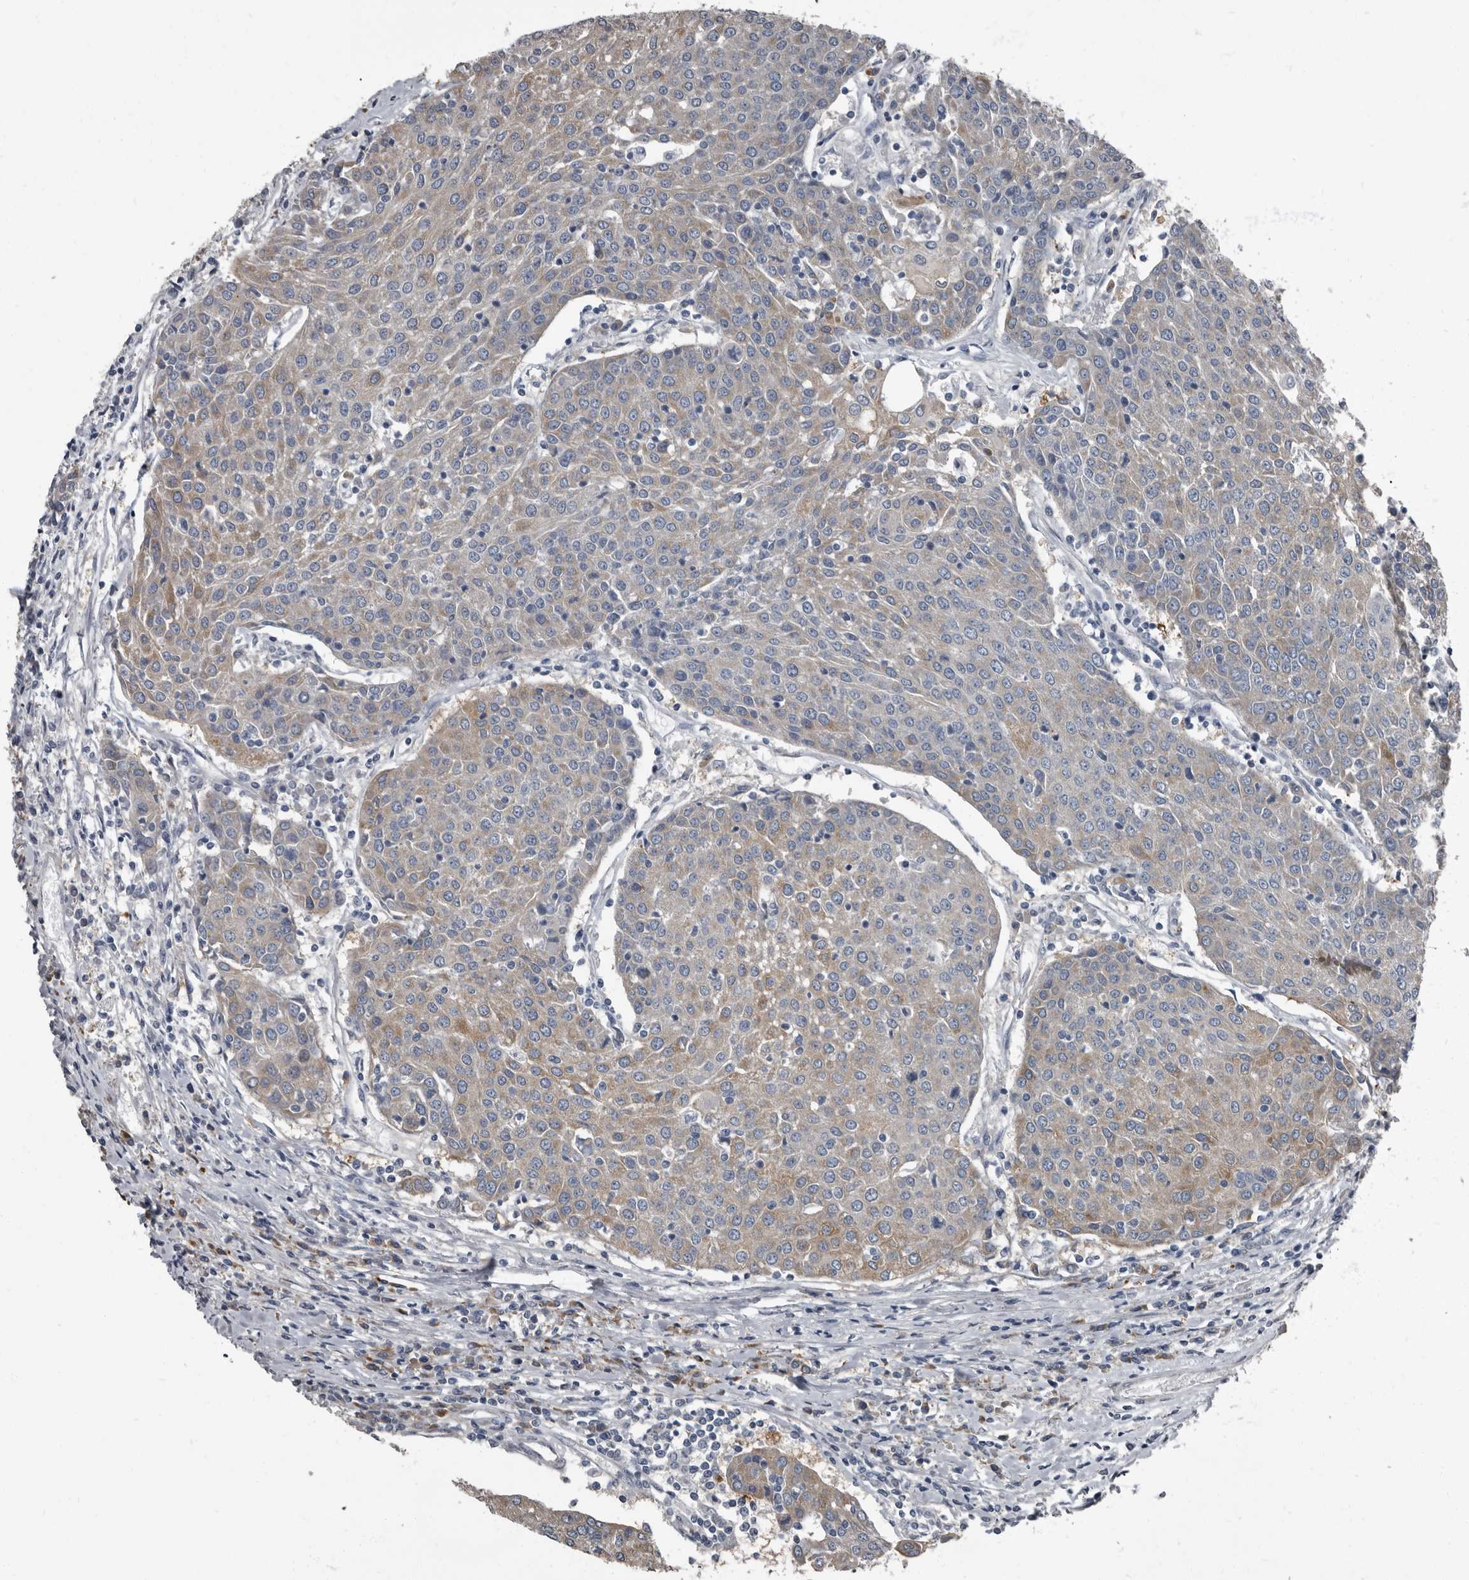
{"staining": {"intensity": "moderate", "quantity": "<25%", "location": "cytoplasmic/membranous"}, "tissue": "urothelial cancer", "cell_type": "Tumor cells", "image_type": "cancer", "snomed": [{"axis": "morphology", "description": "Urothelial carcinoma, High grade"}, {"axis": "topography", "description": "Urinary bladder"}], "caption": "This photomicrograph shows urothelial cancer stained with IHC to label a protein in brown. The cytoplasmic/membranous of tumor cells show moderate positivity for the protein. Nuclei are counter-stained blue.", "gene": "TPD52L1", "patient": {"sex": "female", "age": 85}}